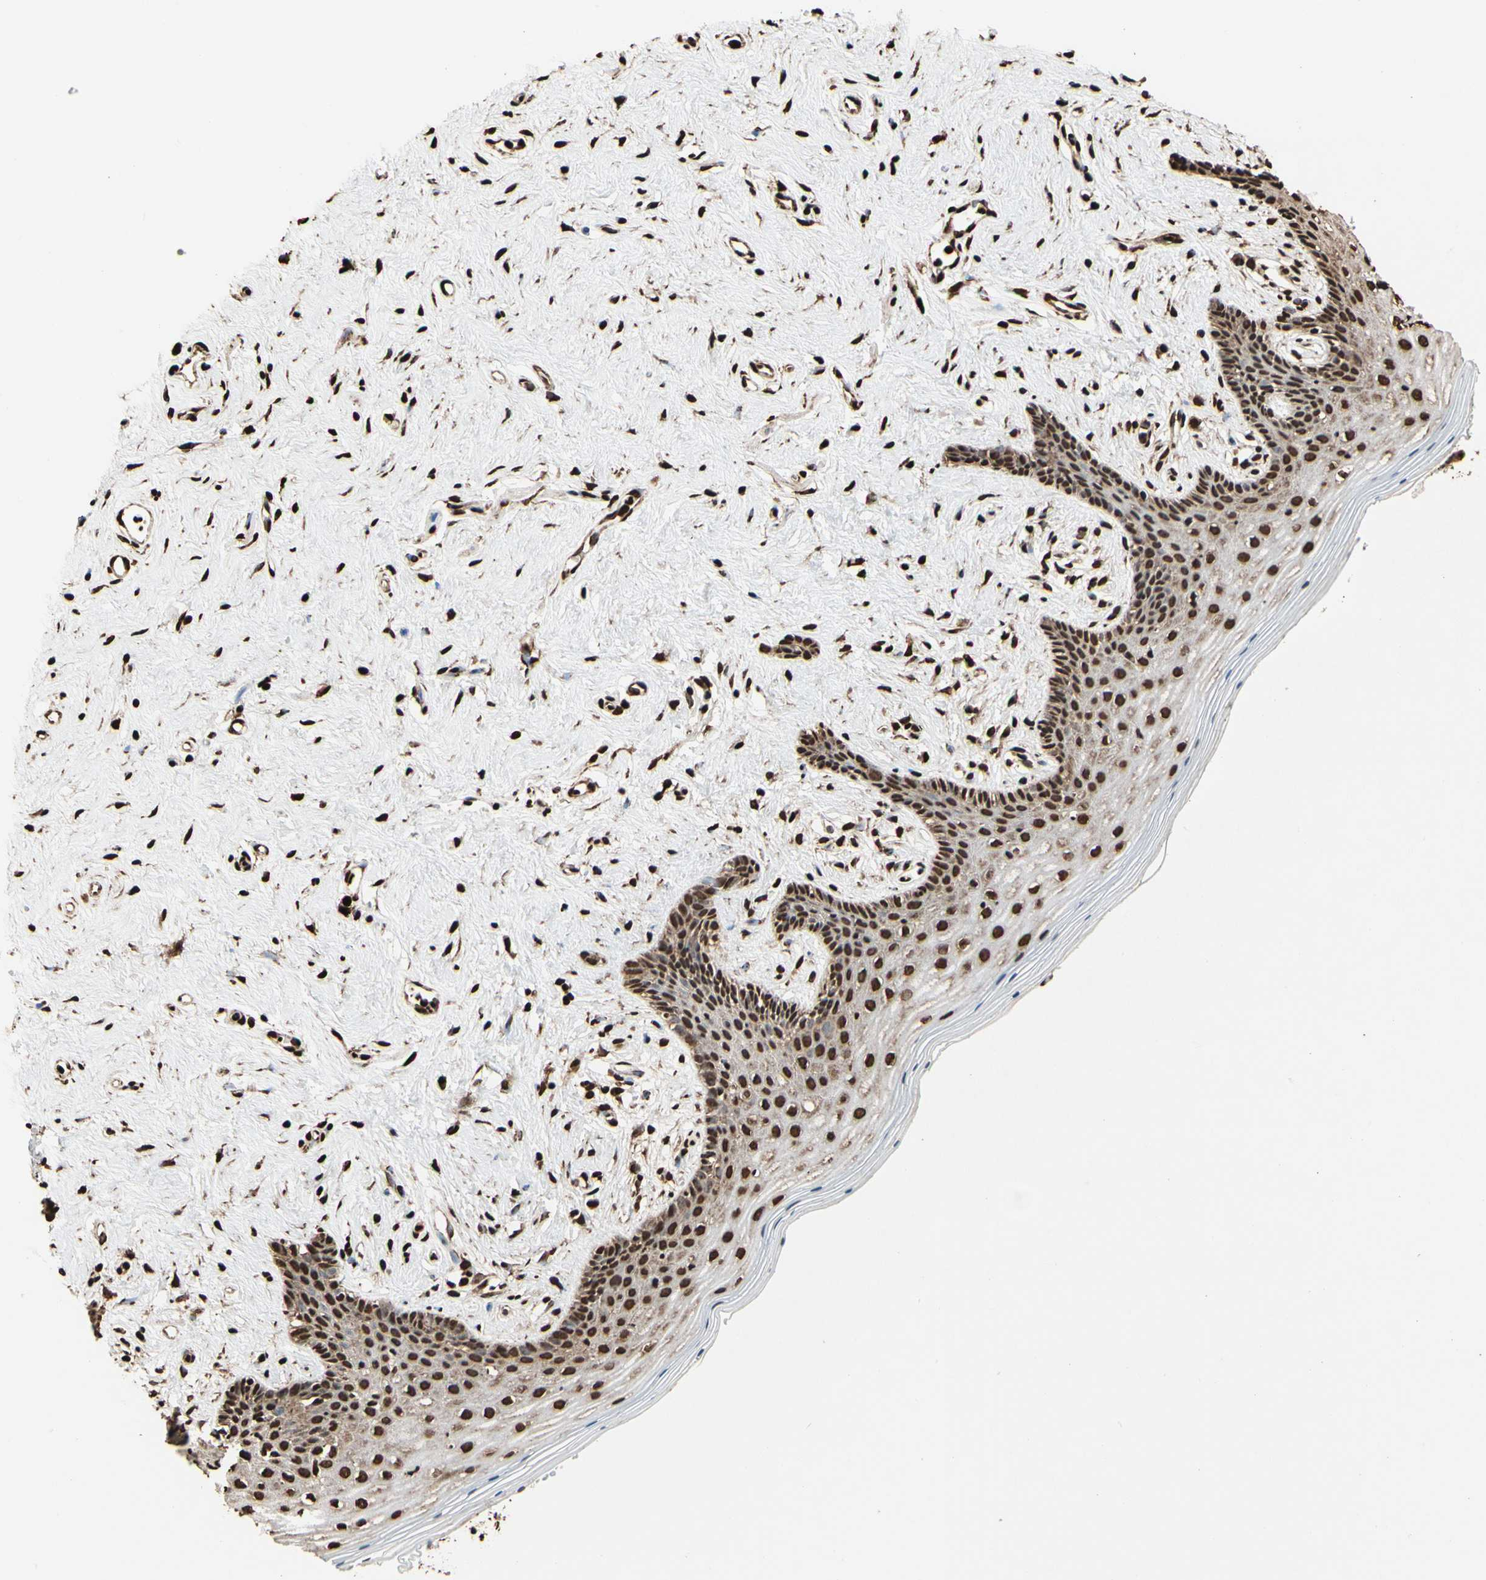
{"staining": {"intensity": "strong", "quantity": ">75%", "location": "nuclear"}, "tissue": "vagina", "cell_type": "Squamous epithelial cells", "image_type": "normal", "snomed": [{"axis": "morphology", "description": "Normal tissue, NOS"}, {"axis": "topography", "description": "Vagina"}], "caption": "The image exhibits staining of benign vagina, revealing strong nuclear protein staining (brown color) within squamous epithelial cells.", "gene": "HNRNPK", "patient": {"sex": "female", "age": 44}}